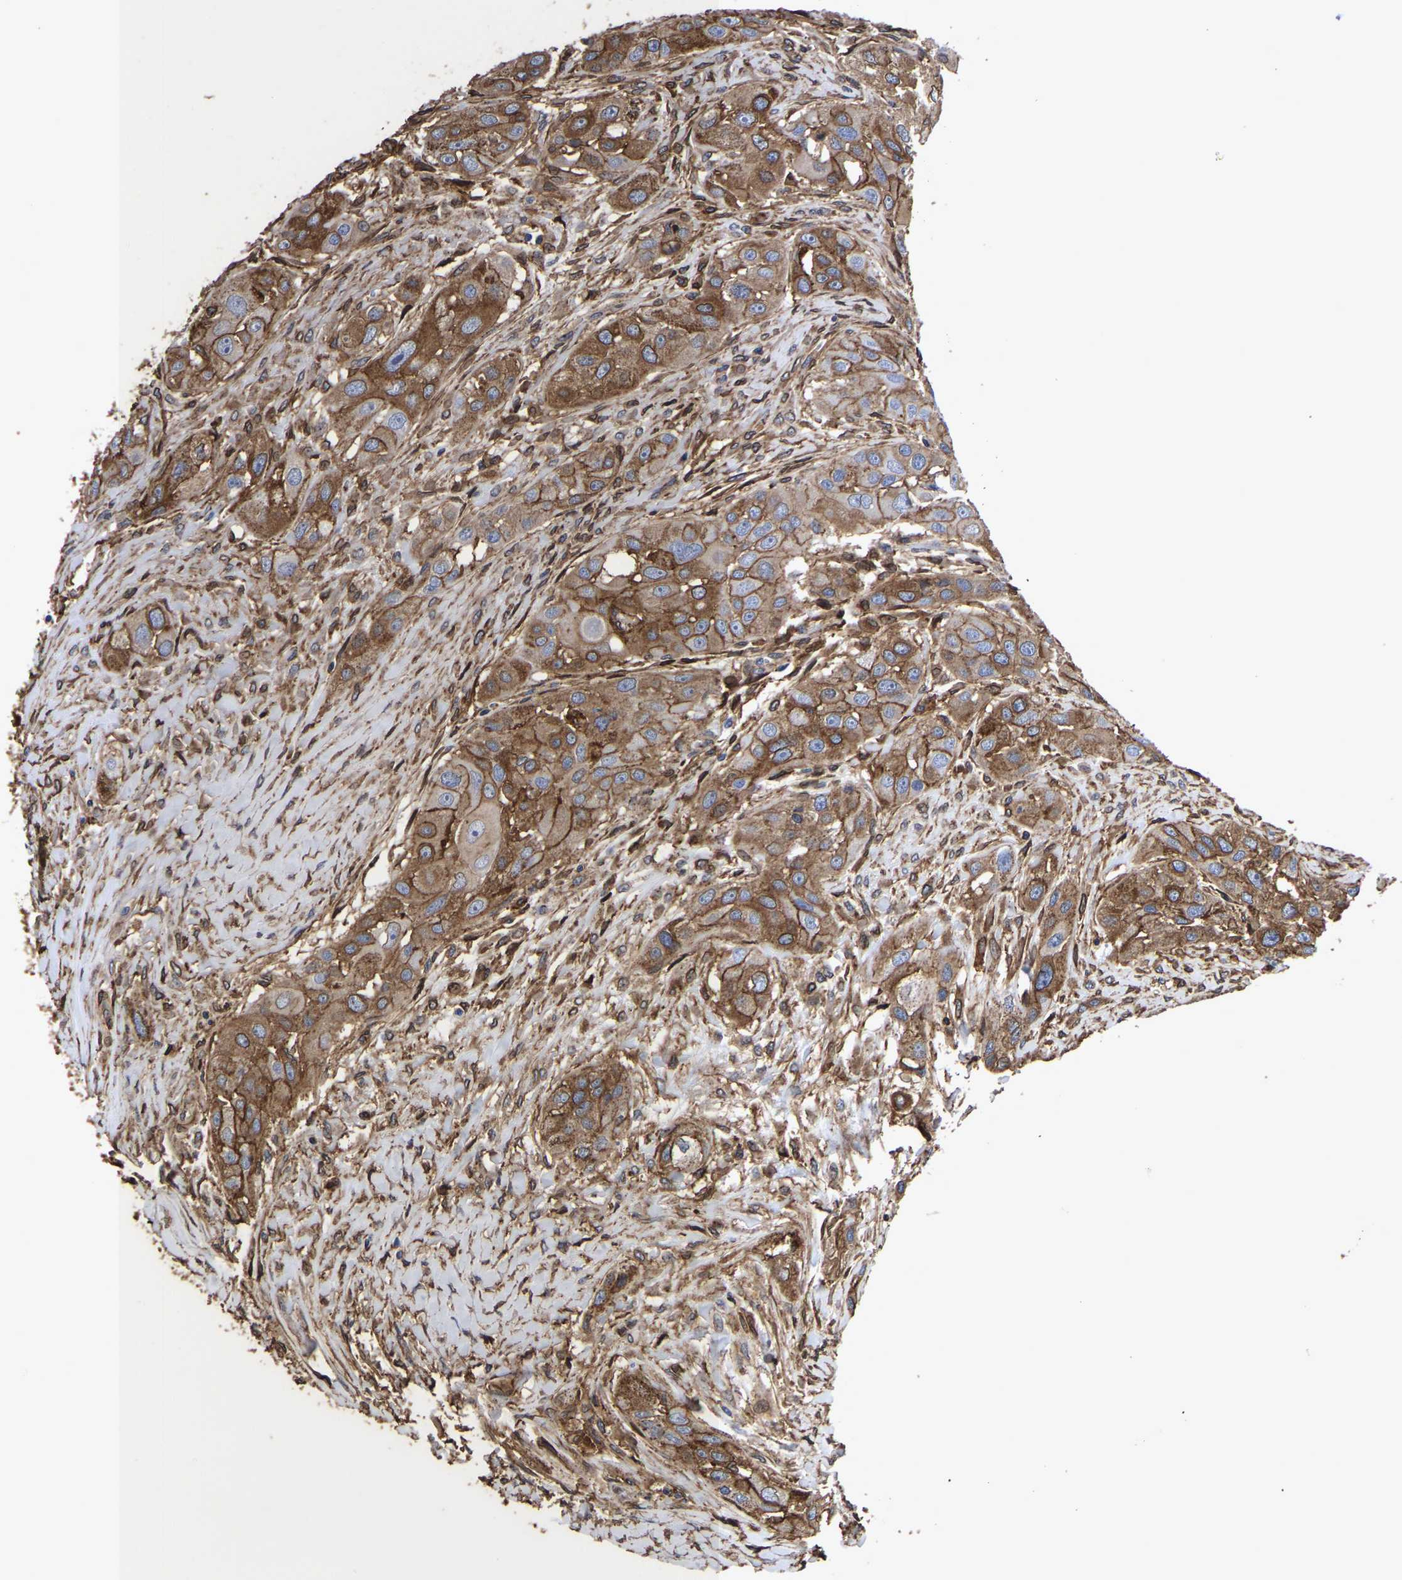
{"staining": {"intensity": "moderate", "quantity": ">75%", "location": "cytoplasmic/membranous"}, "tissue": "head and neck cancer", "cell_type": "Tumor cells", "image_type": "cancer", "snomed": [{"axis": "morphology", "description": "Normal tissue, NOS"}, {"axis": "morphology", "description": "Squamous cell carcinoma, NOS"}, {"axis": "topography", "description": "Skeletal muscle"}, {"axis": "topography", "description": "Head-Neck"}], "caption": "Approximately >75% of tumor cells in human head and neck cancer exhibit moderate cytoplasmic/membranous protein expression as visualized by brown immunohistochemical staining.", "gene": "LIF", "patient": {"sex": "male", "age": 51}}